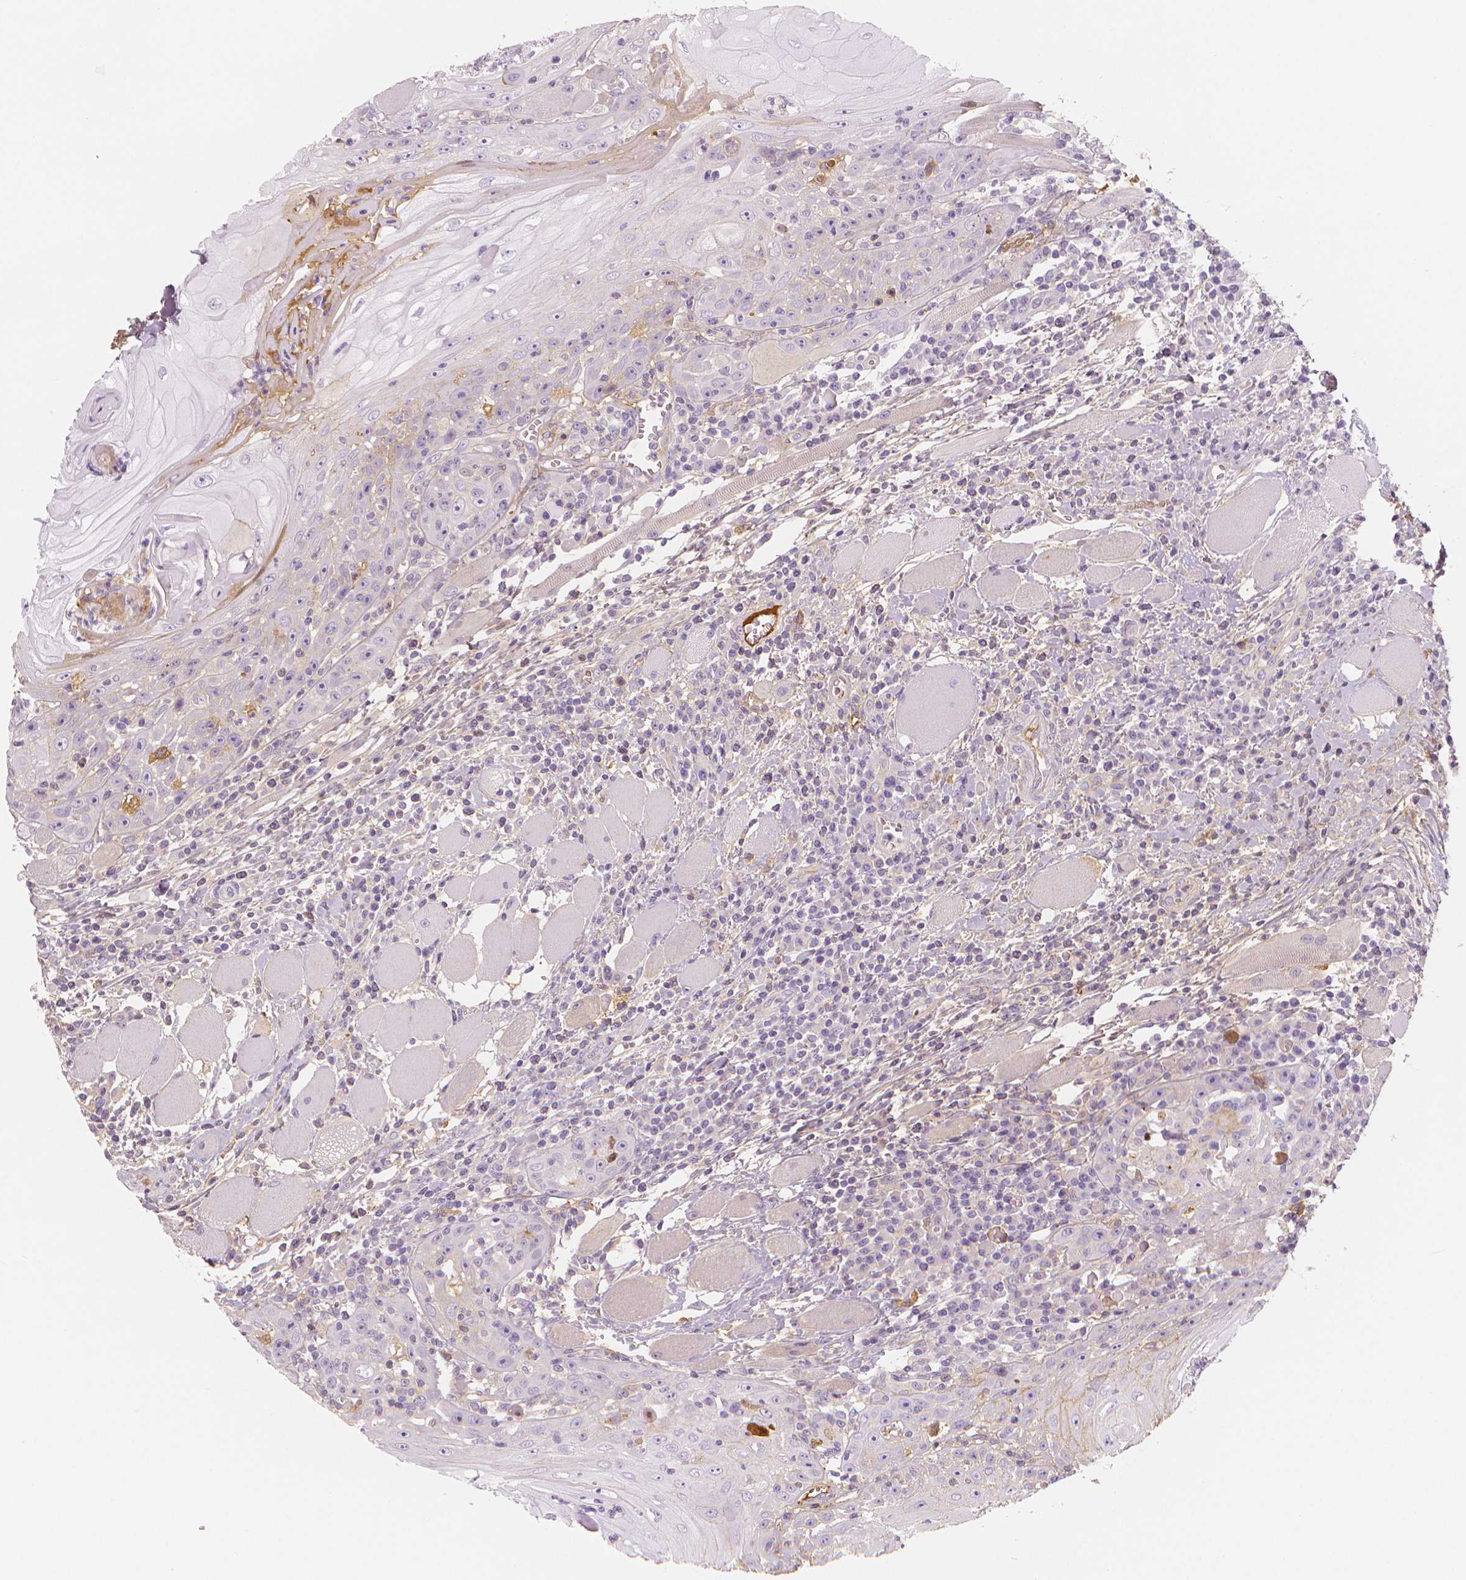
{"staining": {"intensity": "negative", "quantity": "none", "location": "none"}, "tissue": "head and neck cancer", "cell_type": "Tumor cells", "image_type": "cancer", "snomed": [{"axis": "morphology", "description": "Squamous cell carcinoma, NOS"}, {"axis": "topography", "description": "Head-Neck"}], "caption": "High power microscopy histopathology image of an immunohistochemistry histopathology image of head and neck cancer, revealing no significant expression in tumor cells. The staining was performed using DAB (3,3'-diaminobenzidine) to visualize the protein expression in brown, while the nuclei were stained in blue with hematoxylin (Magnification: 20x).", "gene": "APOA4", "patient": {"sex": "male", "age": 52}}